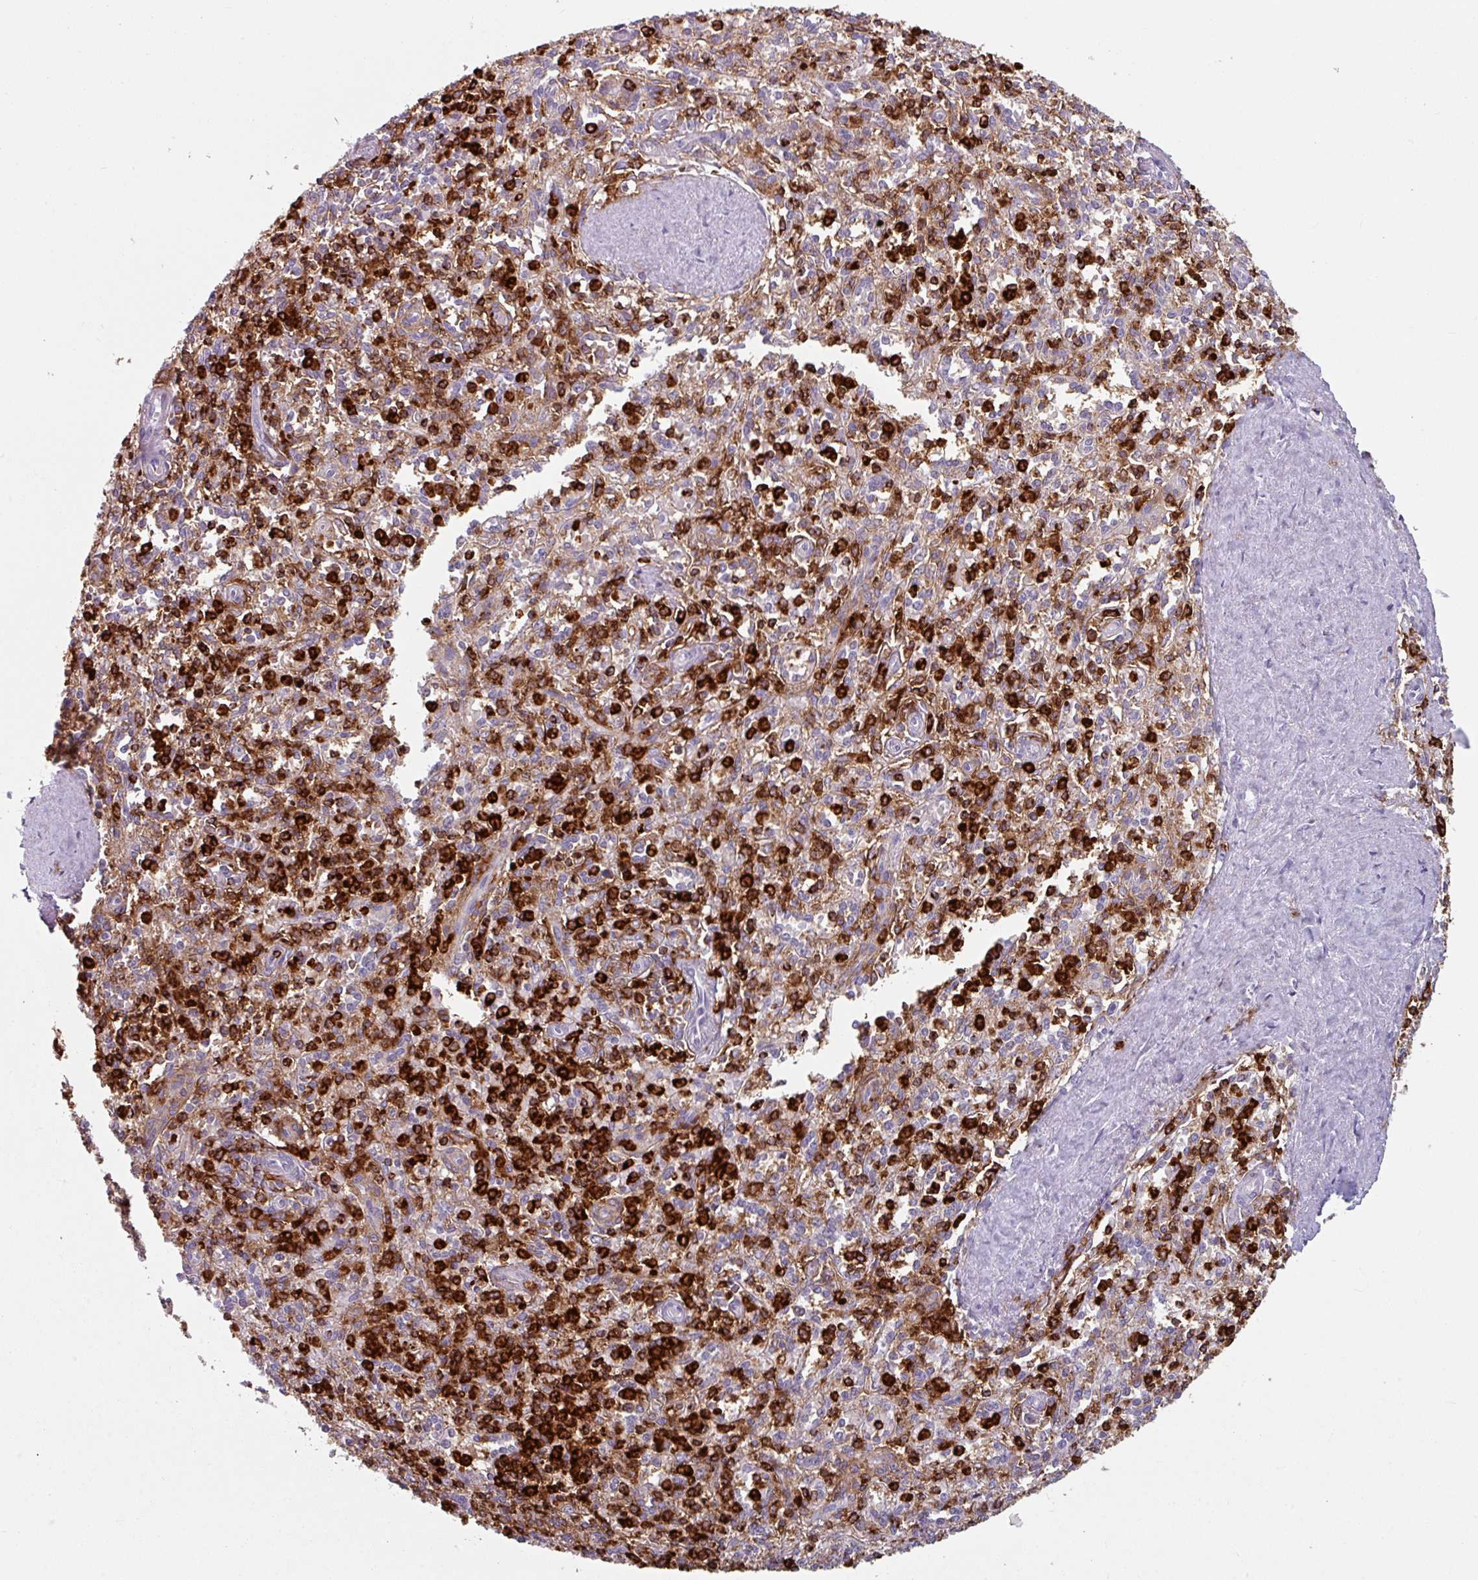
{"staining": {"intensity": "strong", "quantity": ">75%", "location": "cytoplasmic/membranous"}, "tissue": "spleen", "cell_type": "Cells in red pulp", "image_type": "normal", "snomed": [{"axis": "morphology", "description": "Normal tissue, NOS"}, {"axis": "topography", "description": "Spleen"}], "caption": "IHC of unremarkable spleen demonstrates high levels of strong cytoplasmic/membranous expression in approximately >75% of cells in red pulp. Nuclei are stained in blue.", "gene": "EXOSC5", "patient": {"sex": "female", "age": 70}}